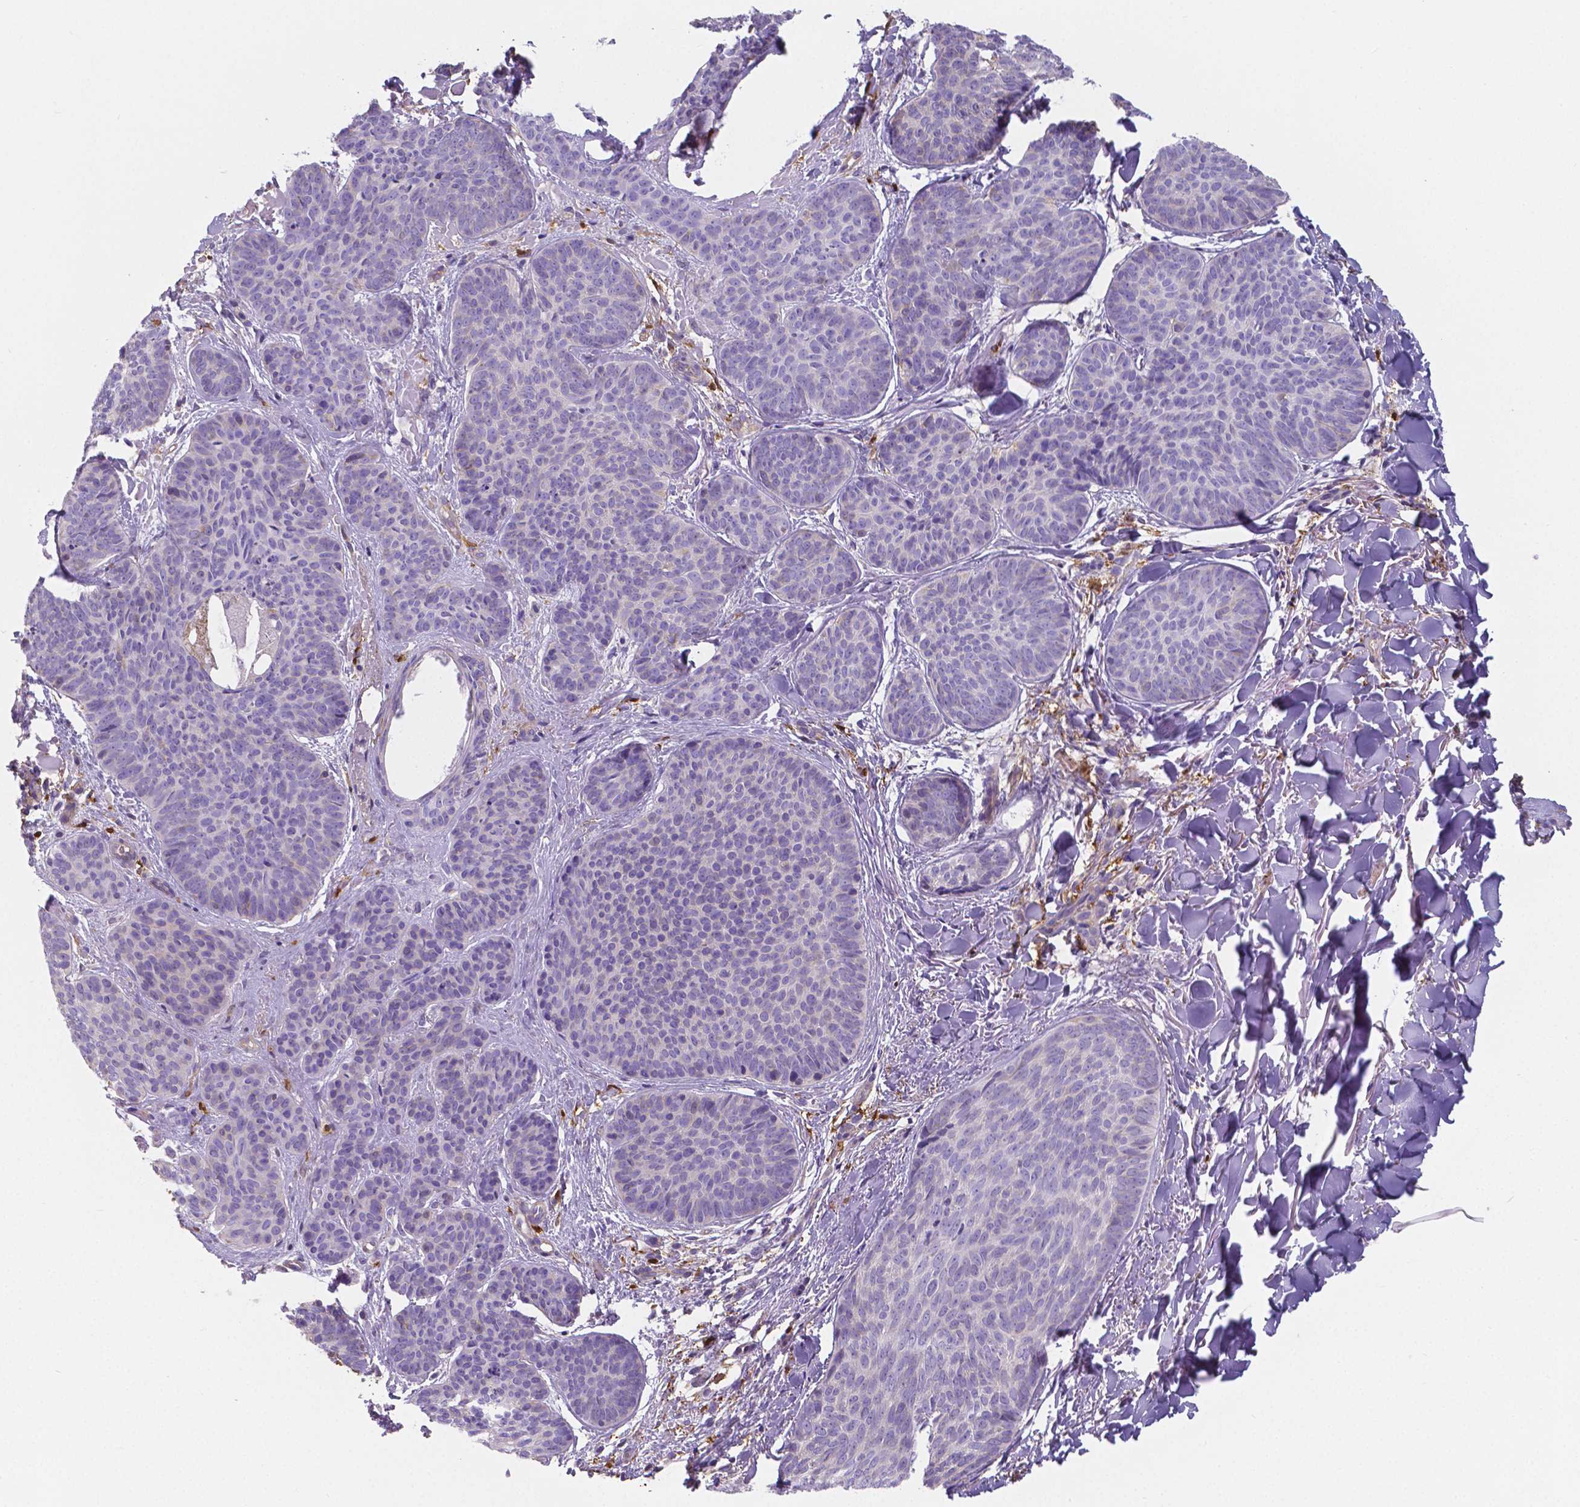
{"staining": {"intensity": "negative", "quantity": "none", "location": "none"}, "tissue": "skin cancer", "cell_type": "Tumor cells", "image_type": "cancer", "snomed": [{"axis": "morphology", "description": "Basal cell carcinoma"}, {"axis": "topography", "description": "Skin"}], "caption": "This is an immunohistochemistry (IHC) photomicrograph of human skin basal cell carcinoma. There is no staining in tumor cells.", "gene": "CRMP1", "patient": {"sex": "female", "age": 82}}